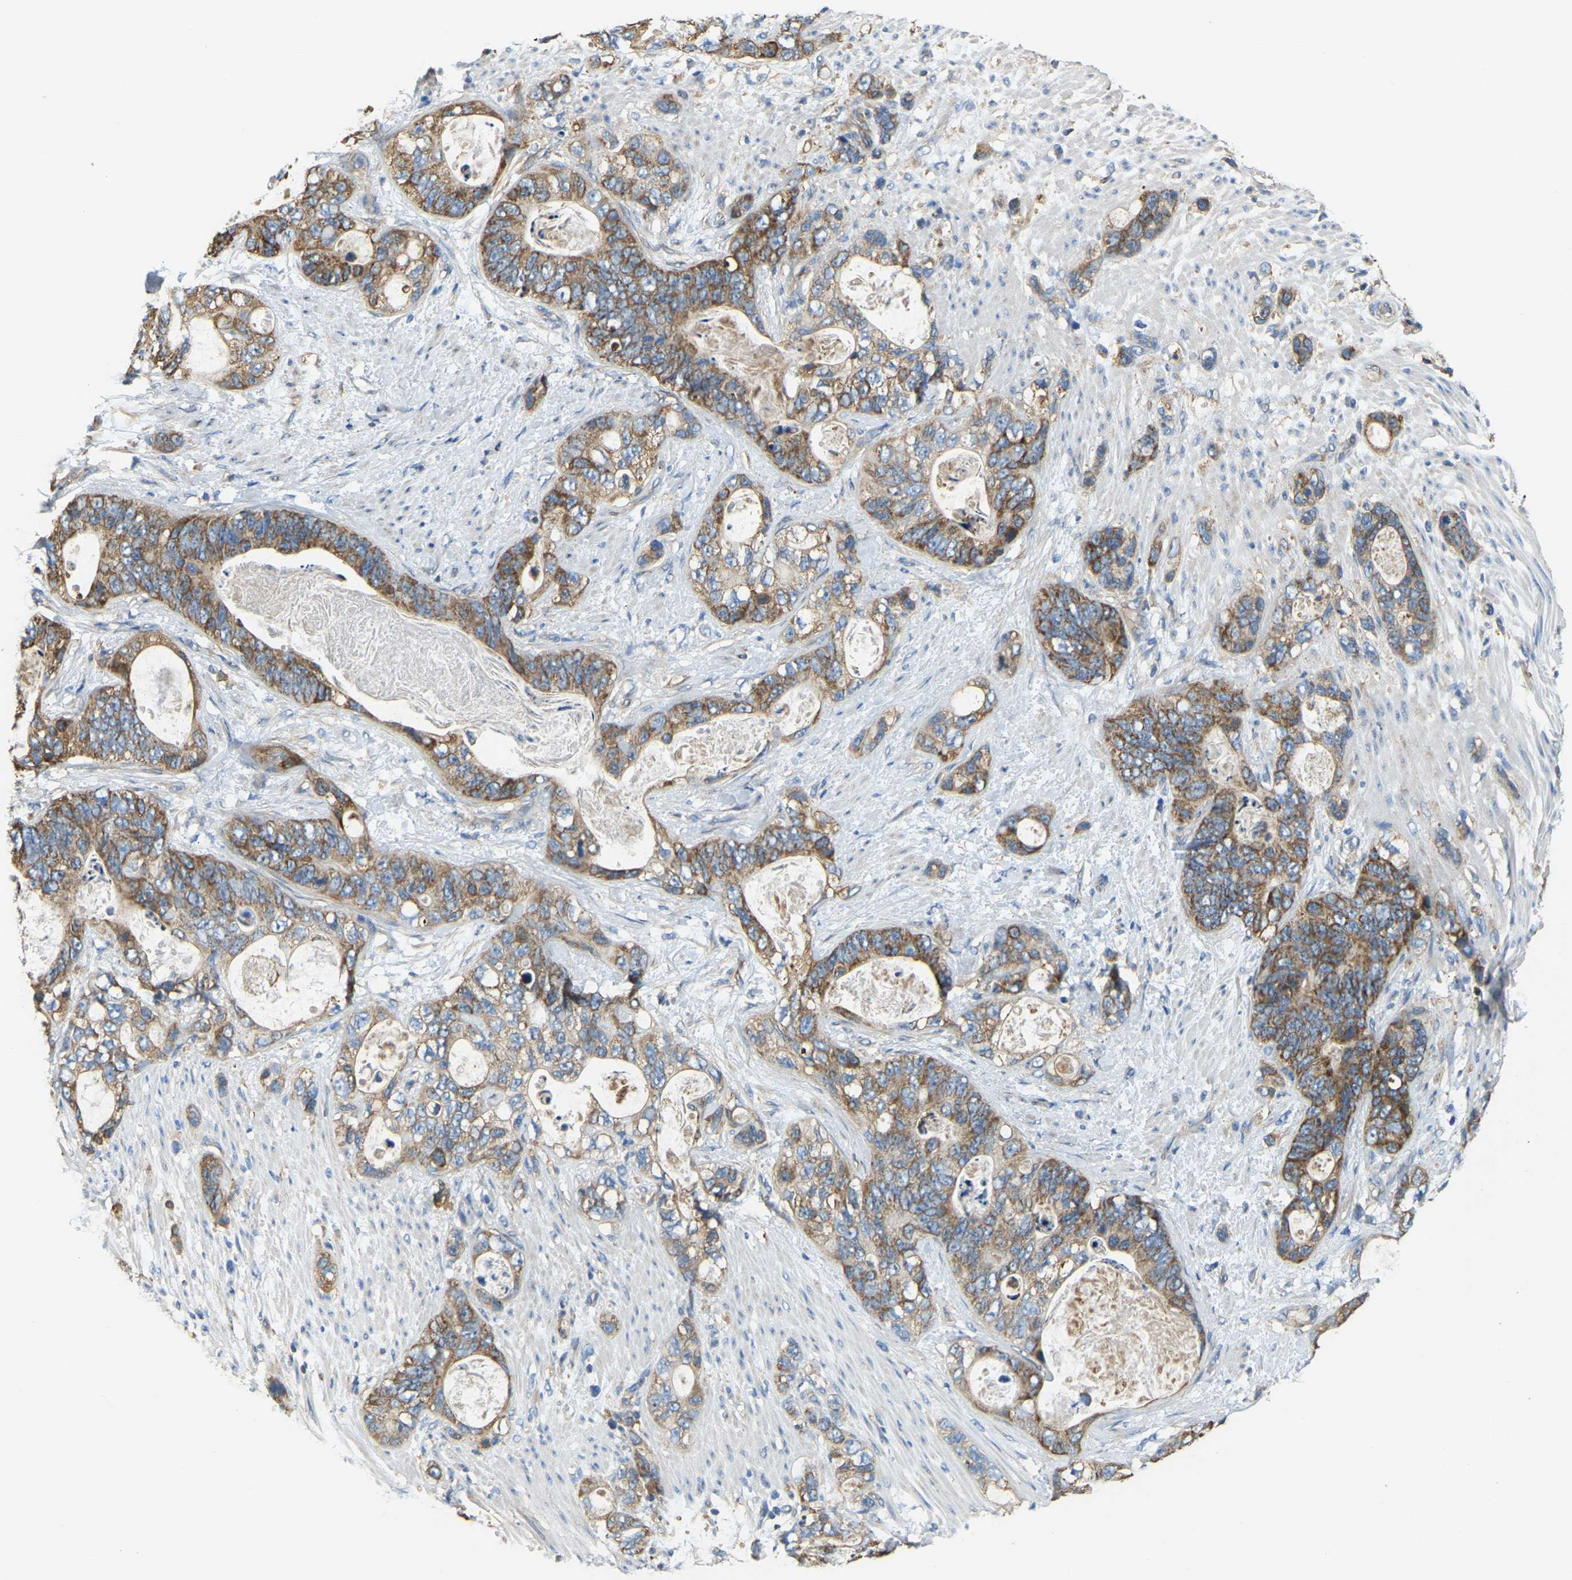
{"staining": {"intensity": "moderate", "quantity": ">75%", "location": "cytoplasmic/membranous"}, "tissue": "stomach cancer", "cell_type": "Tumor cells", "image_type": "cancer", "snomed": [{"axis": "morphology", "description": "Normal tissue, NOS"}, {"axis": "morphology", "description": "Adenocarcinoma, NOS"}, {"axis": "topography", "description": "Stomach"}], "caption": "Stomach adenocarcinoma stained for a protein displays moderate cytoplasmic/membranous positivity in tumor cells.", "gene": "AHNAK", "patient": {"sex": "female", "age": 89}}